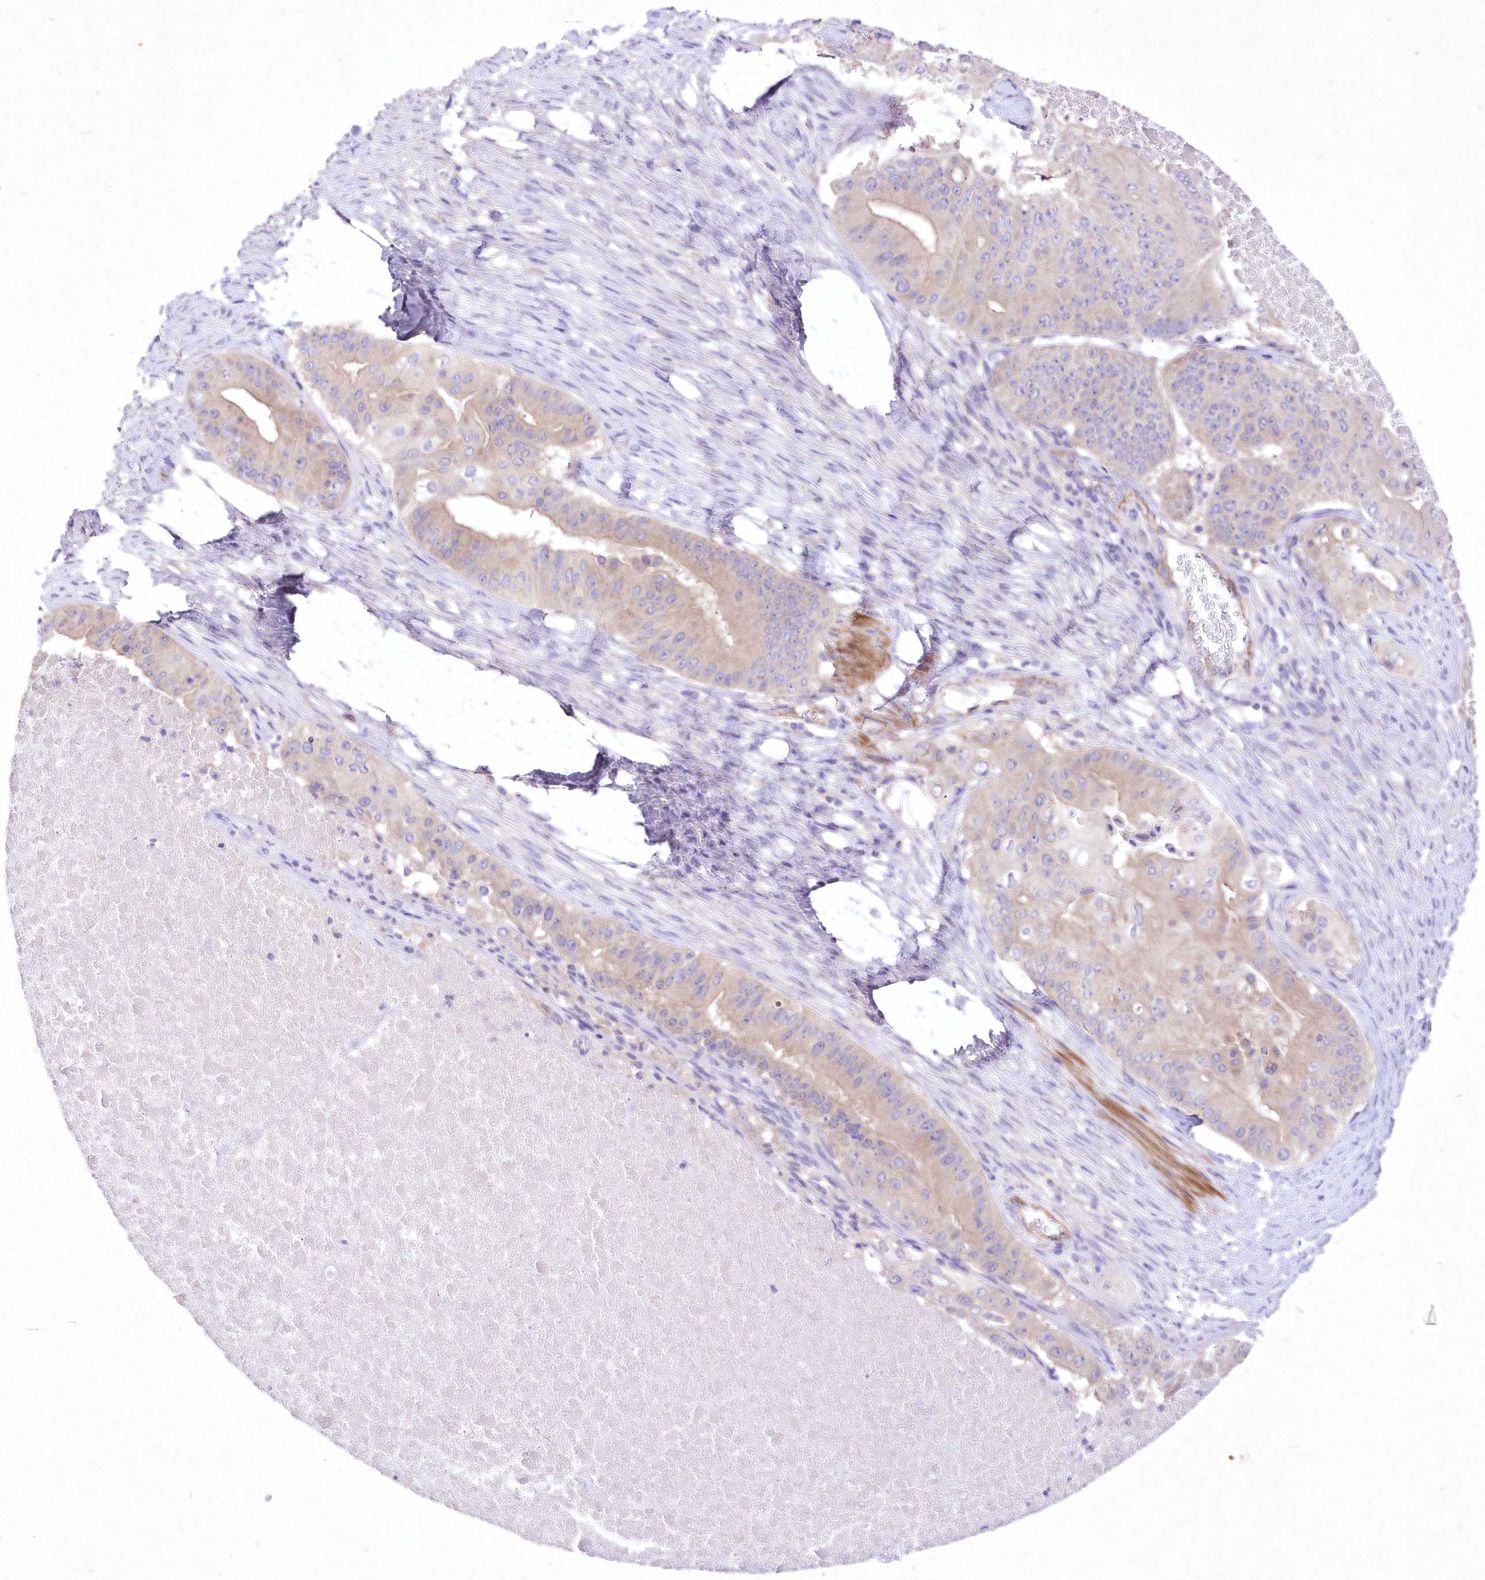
{"staining": {"intensity": "moderate", "quantity": "25%-75%", "location": "cytoplasmic/membranous"}, "tissue": "pancreatic cancer", "cell_type": "Tumor cells", "image_type": "cancer", "snomed": [{"axis": "morphology", "description": "Adenocarcinoma, NOS"}, {"axis": "topography", "description": "Pancreas"}], "caption": "Pancreatic cancer was stained to show a protein in brown. There is medium levels of moderate cytoplasmic/membranous positivity in approximately 25%-75% of tumor cells. (DAB IHC with brightfield microscopy, high magnification).", "gene": "ITSN2", "patient": {"sex": "female", "age": 77}}